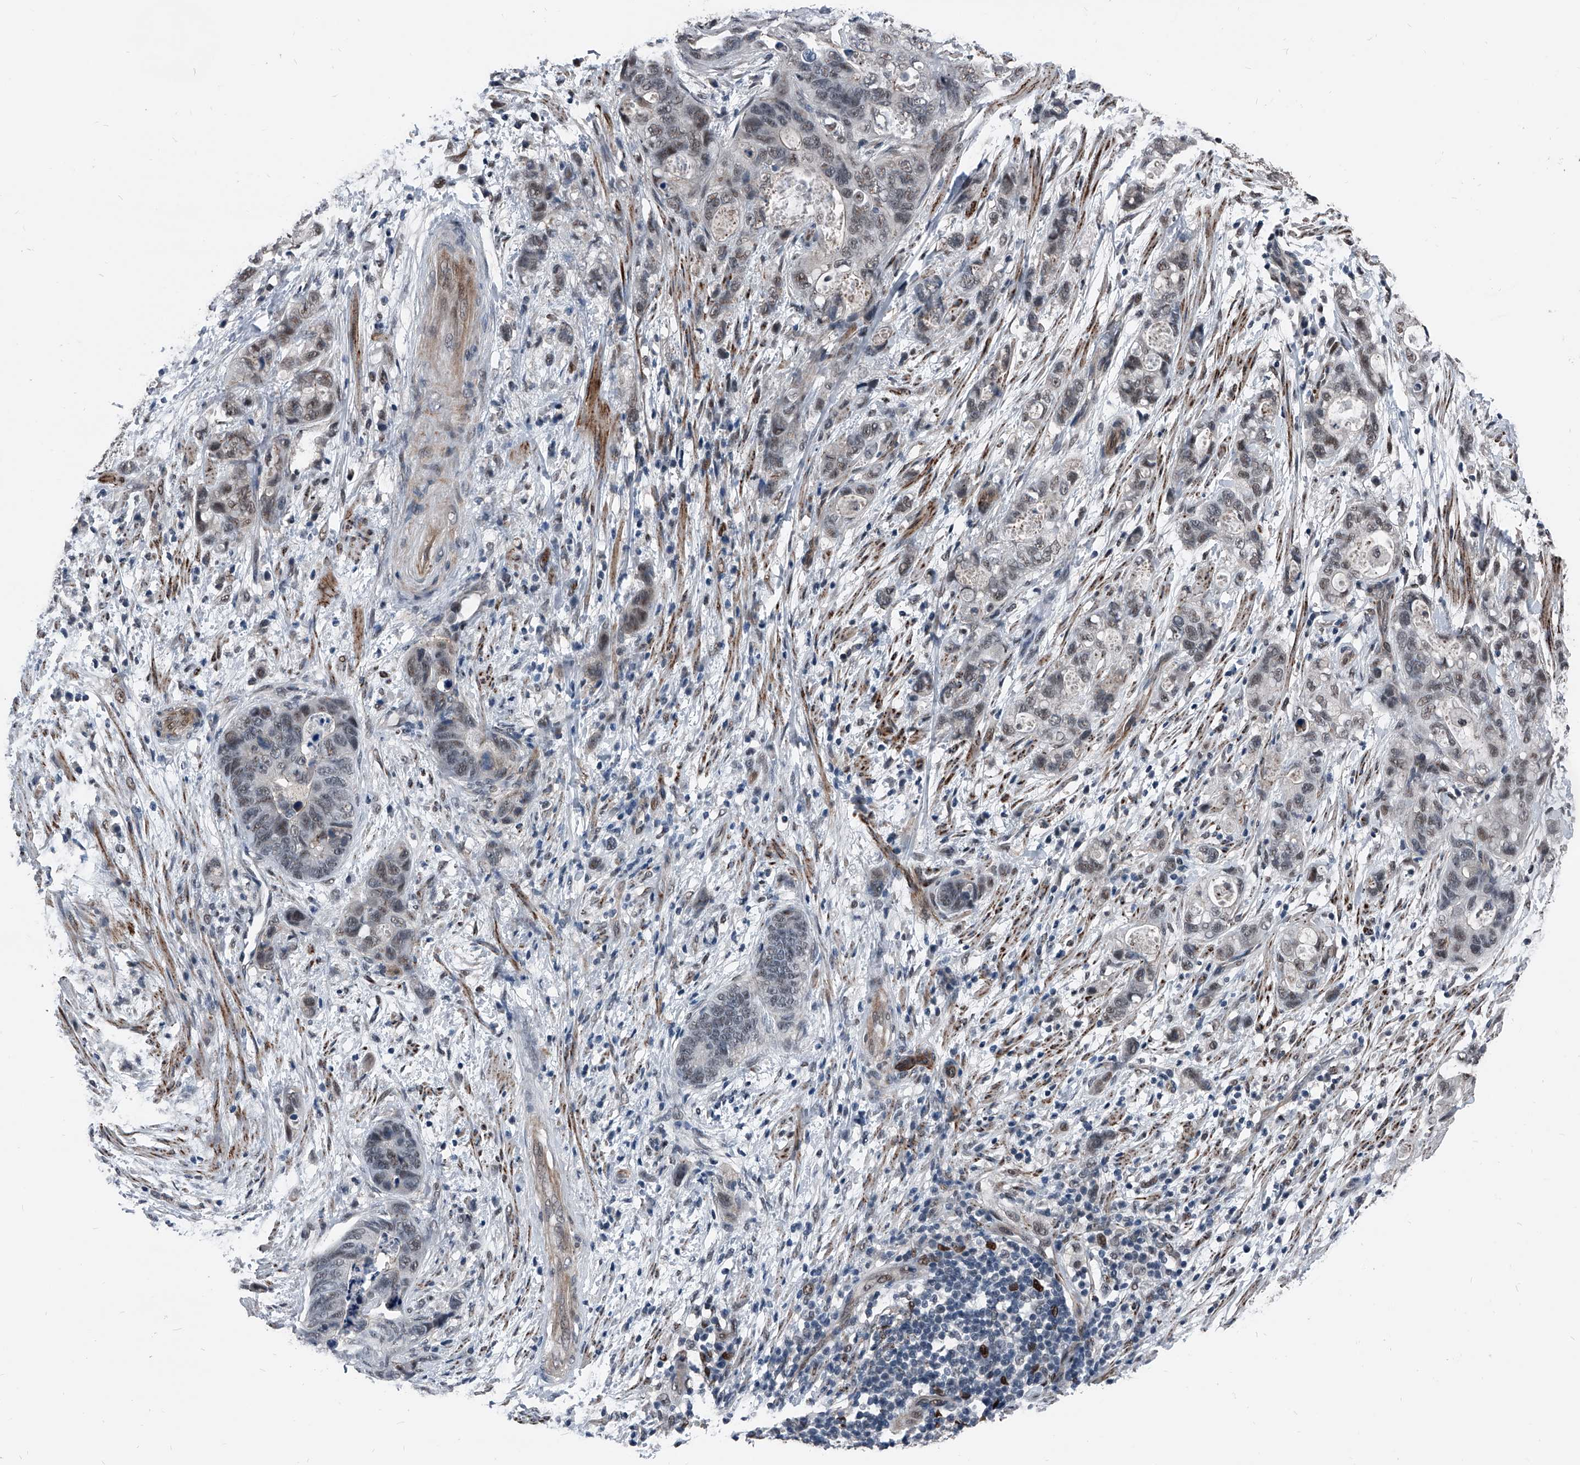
{"staining": {"intensity": "weak", "quantity": "25%-75%", "location": "nuclear"}, "tissue": "stomach cancer", "cell_type": "Tumor cells", "image_type": "cancer", "snomed": [{"axis": "morphology", "description": "Normal tissue, NOS"}, {"axis": "morphology", "description": "Adenocarcinoma, NOS"}, {"axis": "topography", "description": "Stomach"}], "caption": "Immunohistochemical staining of stomach cancer demonstrates low levels of weak nuclear protein expression in approximately 25%-75% of tumor cells. Using DAB (3,3'-diaminobenzidine) (brown) and hematoxylin (blue) stains, captured at high magnification using brightfield microscopy.", "gene": "MEN1", "patient": {"sex": "female", "age": 89}}